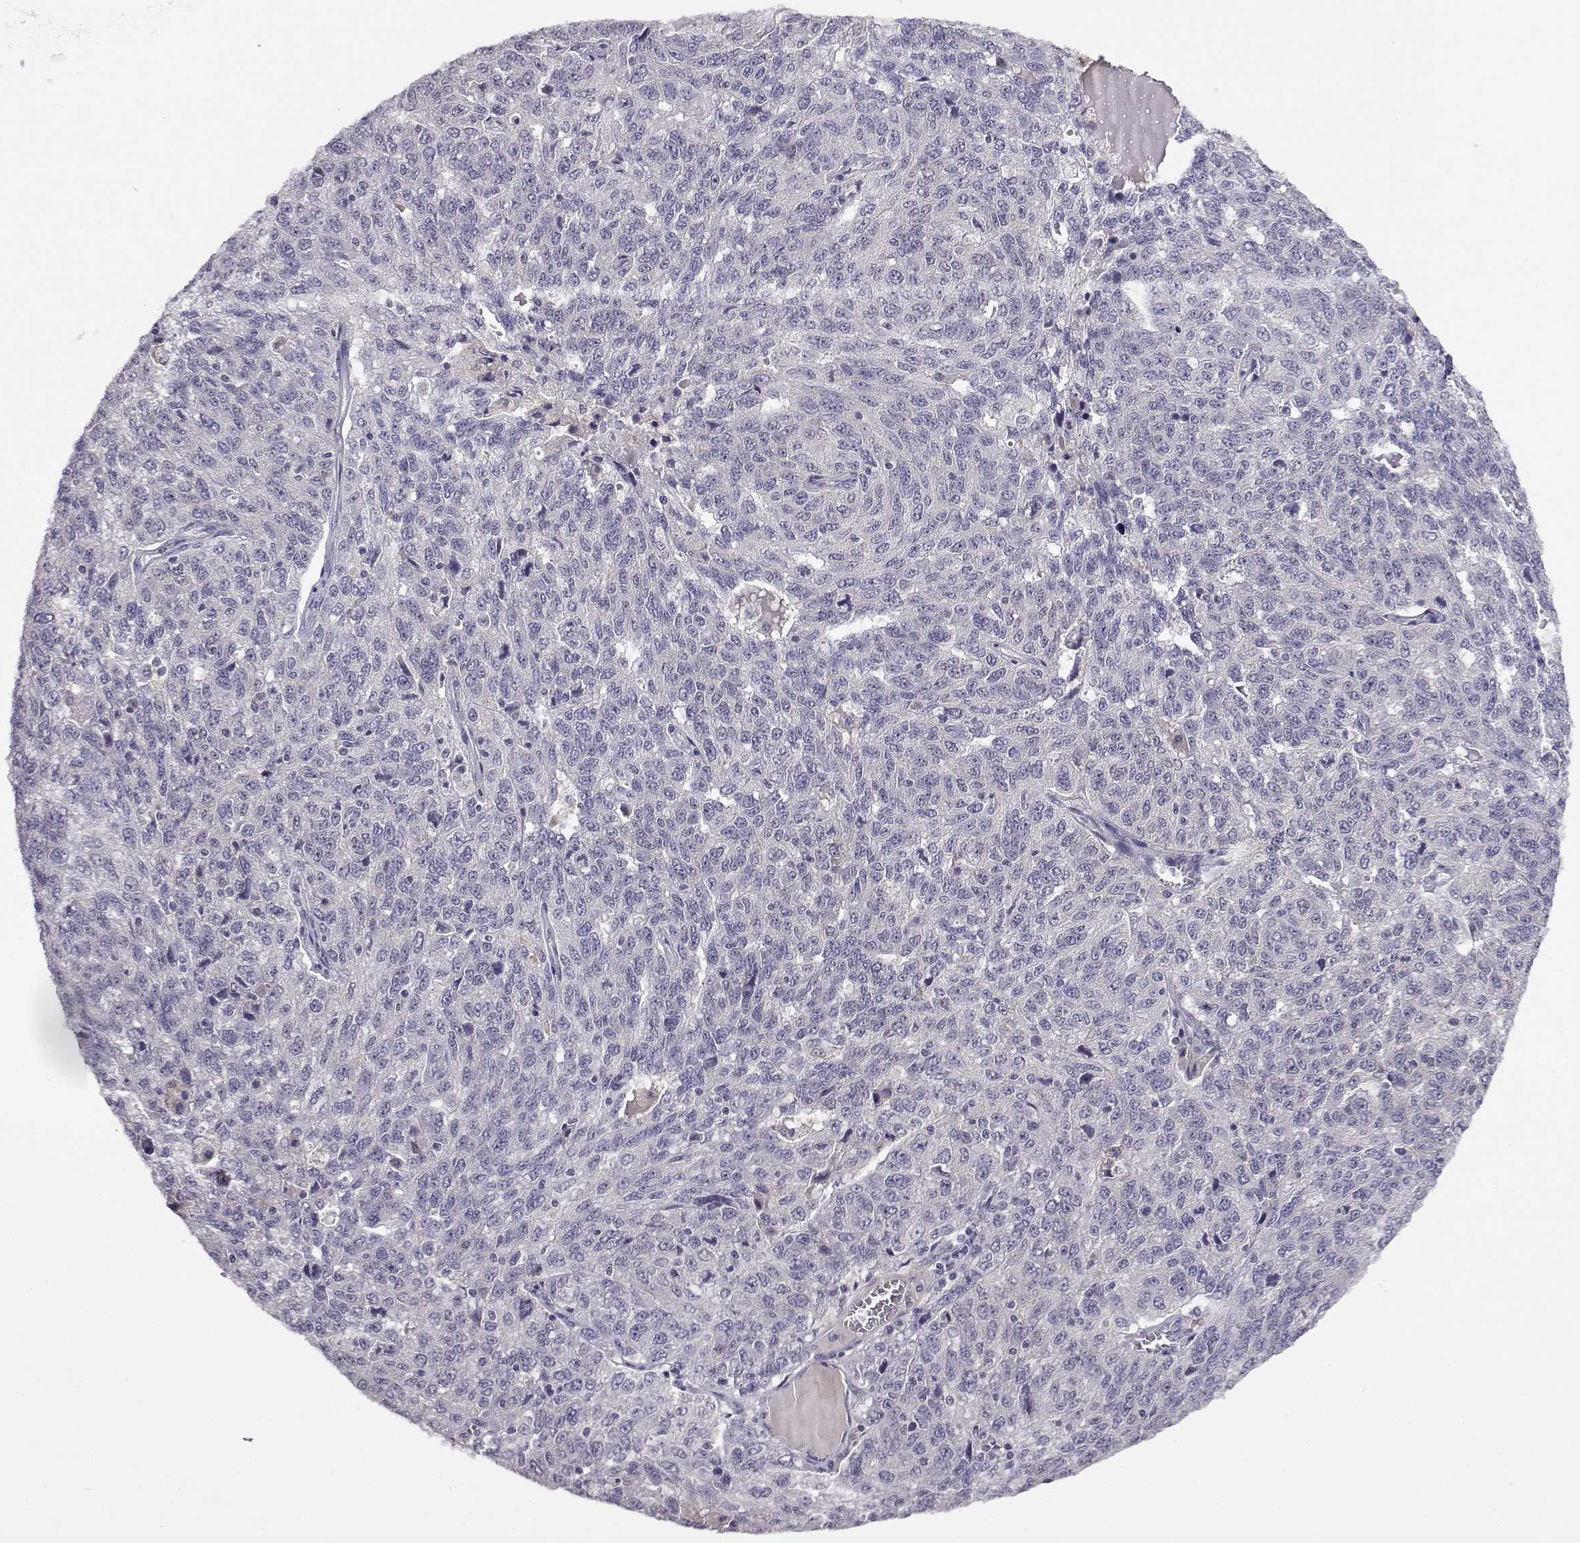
{"staining": {"intensity": "negative", "quantity": "none", "location": "none"}, "tissue": "ovarian cancer", "cell_type": "Tumor cells", "image_type": "cancer", "snomed": [{"axis": "morphology", "description": "Cystadenocarcinoma, serous, NOS"}, {"axis": "topography", "description": "Ovary"}], "caption": "Immunohistochemistry (IHC) photomicrograph of neoplastic tissue: human ovarian cancer (serous cystadenocarcinoma) stained with DAB reveals no significant protein positivity in tumor cells.", "gene": "AKR1B1", "patient": {"sex": "female", "age": 71}}